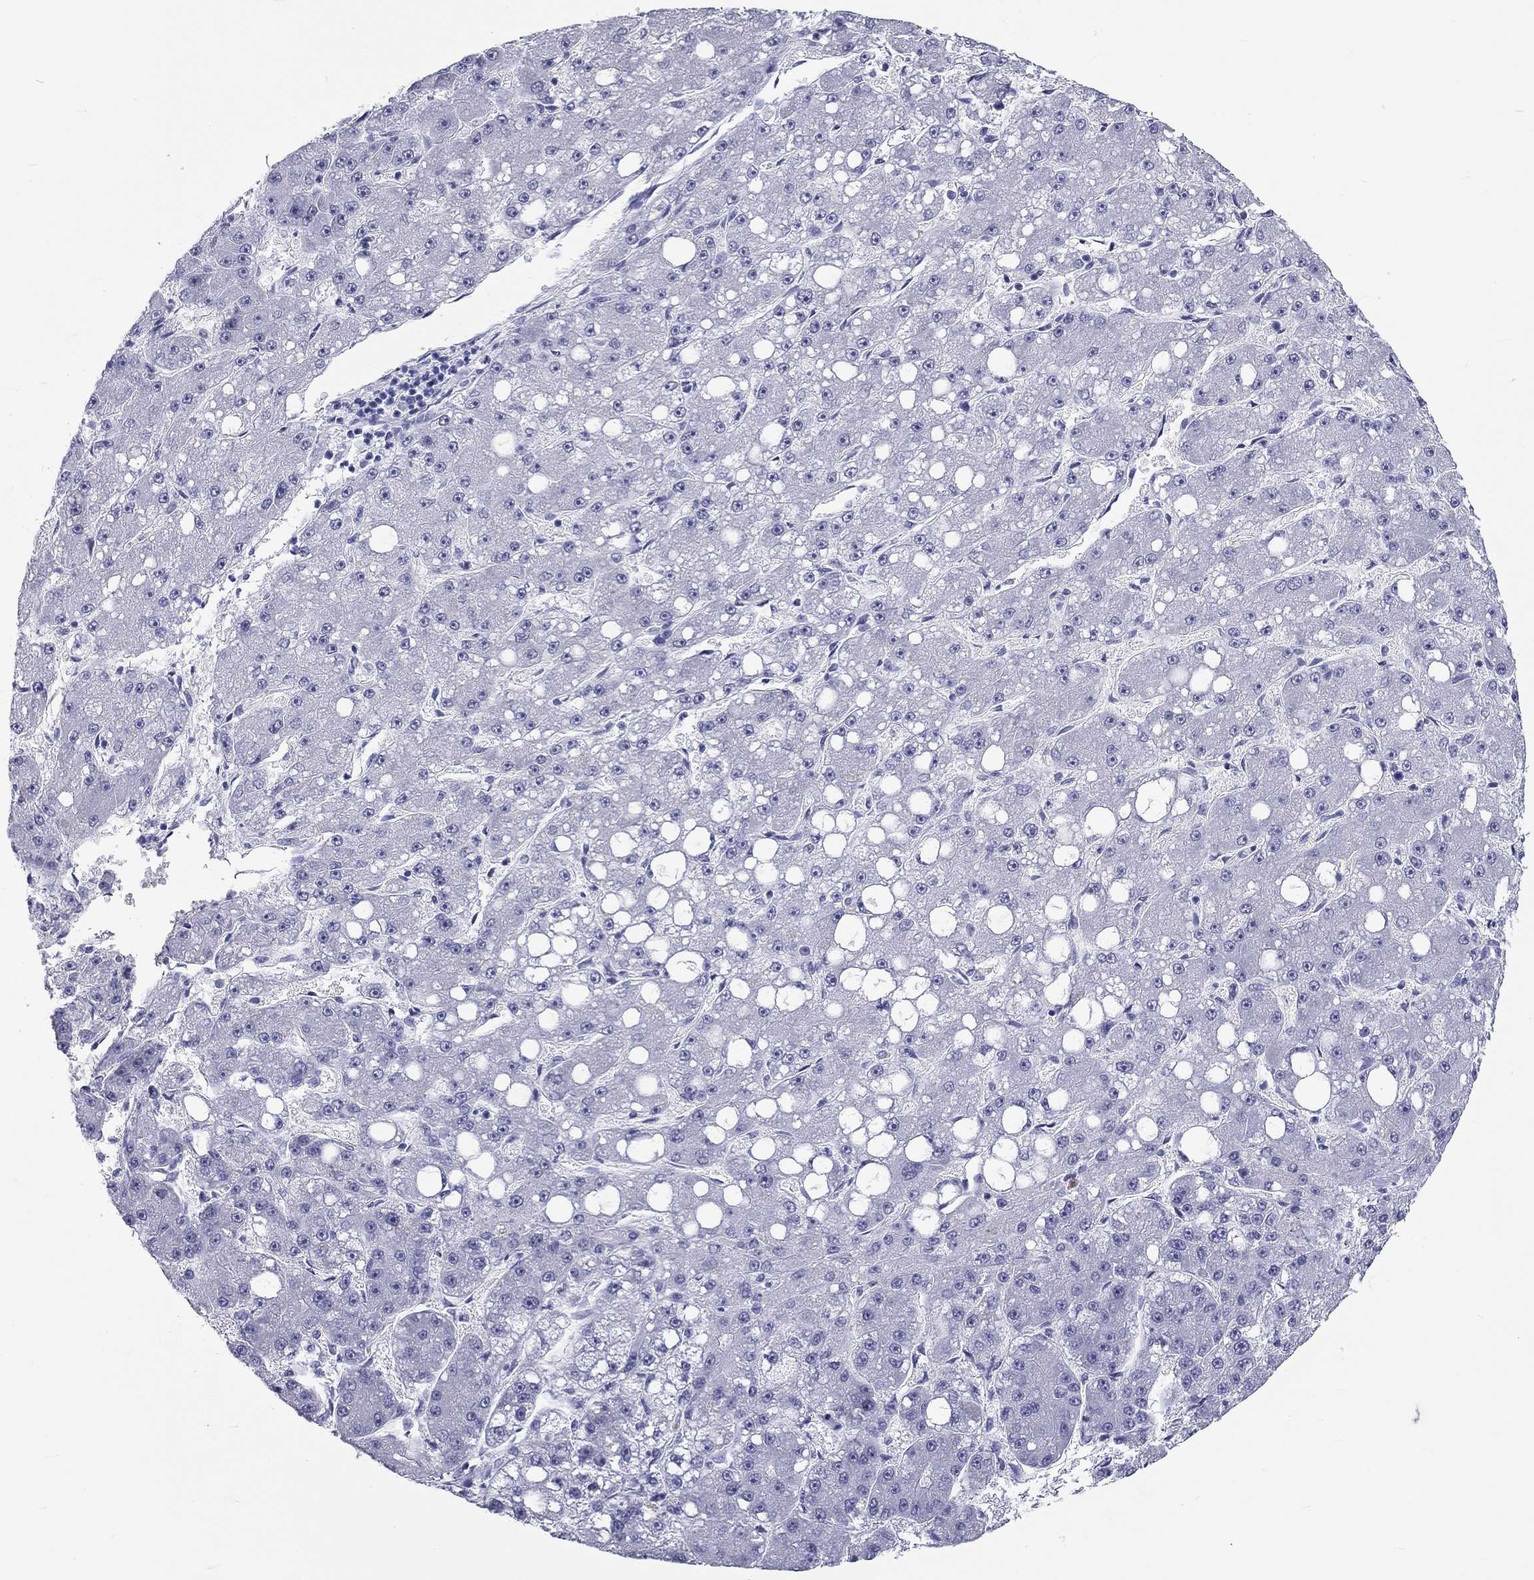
{"staining": {"intensity": "negative", "quantity": "none", "location": "none"}, "tissue": "liver cancer", "cell_type": "Tumor cells", "image_type": "cancer", "snomed": [{"axis": "morphology", "description": "Carcinoma, Hepatocellular, NOS"}, {"axis": "topography", "description": "Liver"}], "caption": "High power microscopy micrograph of an immunohistochemistry (IHC) micrograph of liver hepatocellular carcinoma, revealing no significant positivity in tumor cells.", "gene": "DNALI1", "patient": {"sex": "male", "age": 67}}